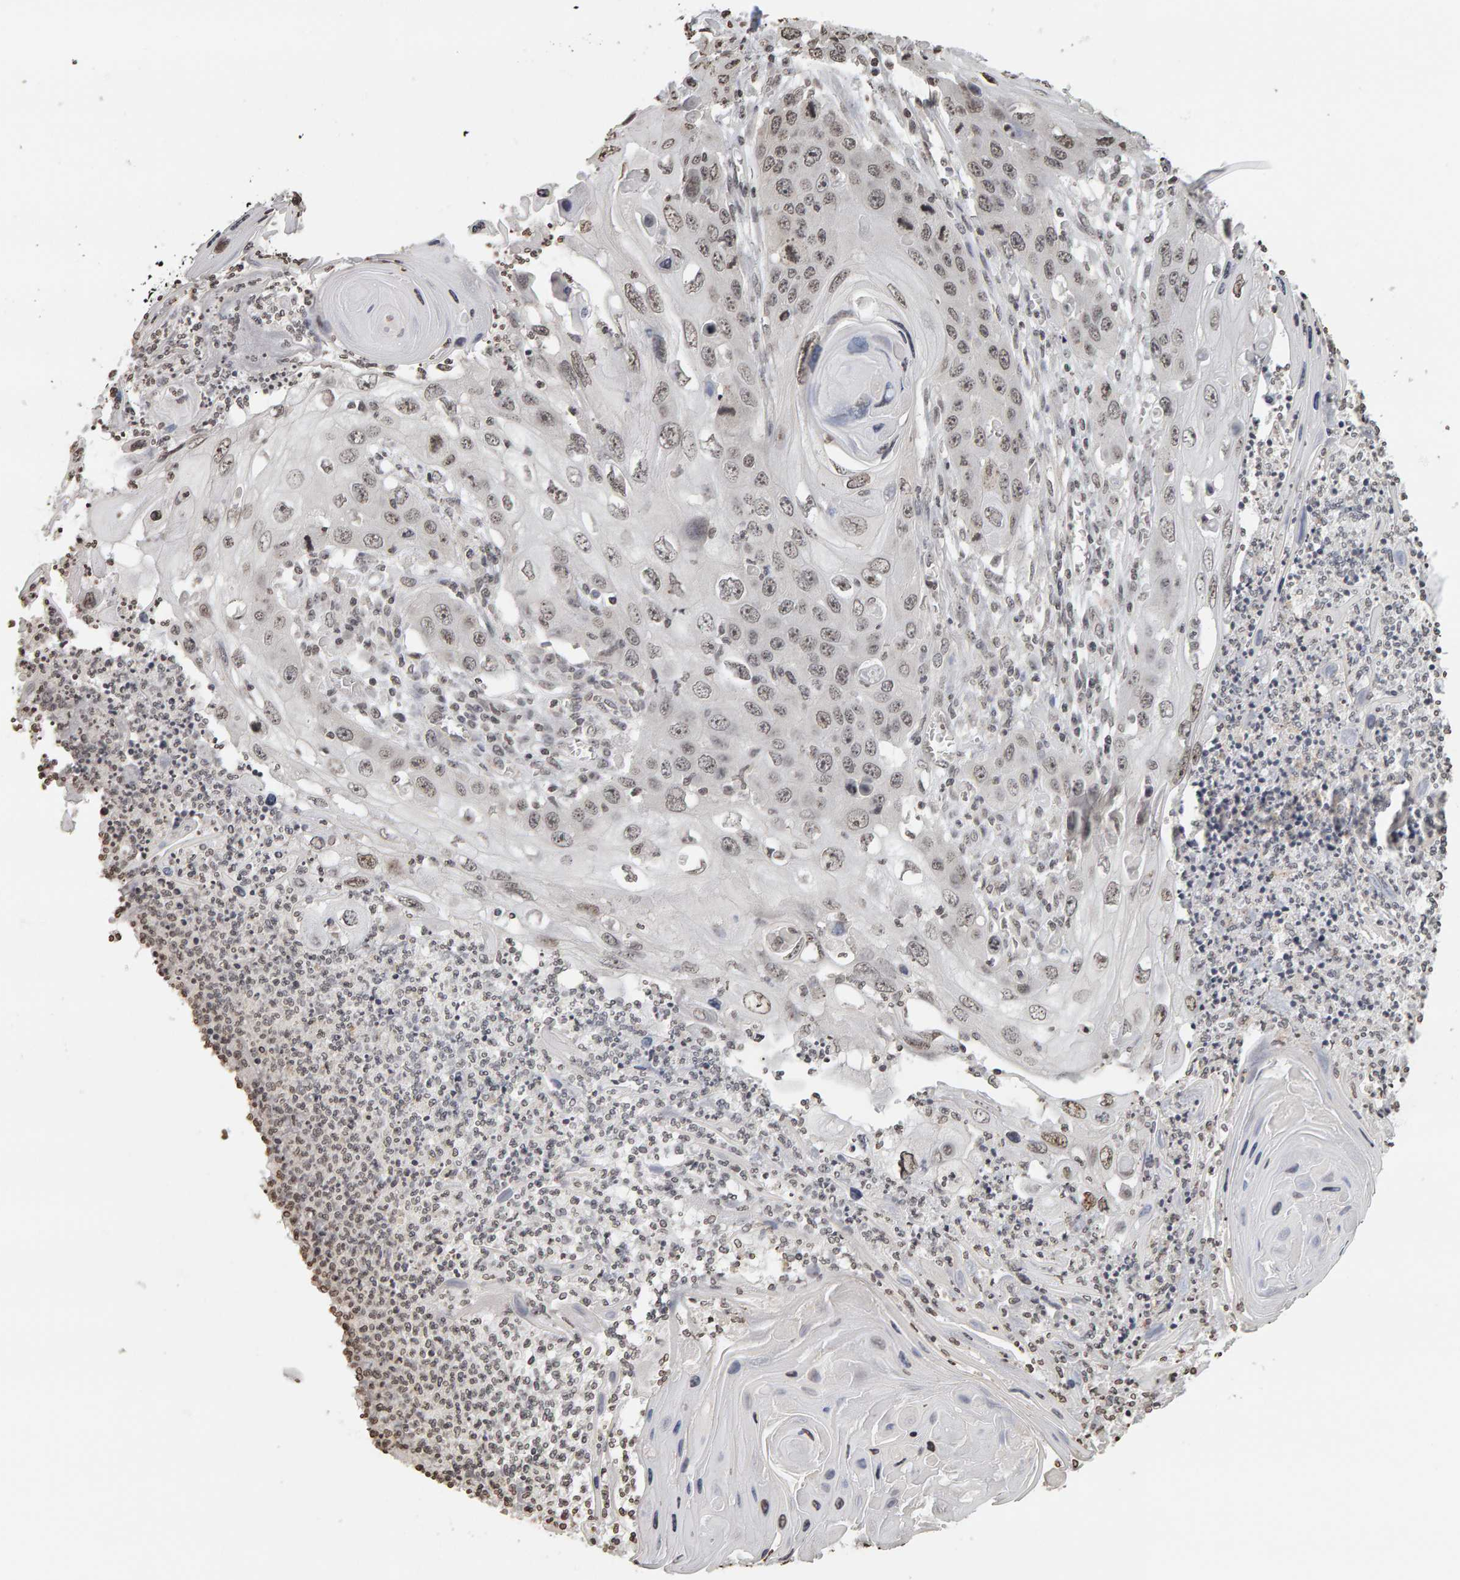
{"staining": {"intensity": "weak", "quantity": ">75%", "location": "nuclear"}, "tissue": "skin cancer", "cell_type": "Tumor cells", "image_type": "cancer", "snomed": [{"axis": "morphology", "description": "Squamous cell carcinoma, NOS"}, {"axis": "topography", "description": "Skin"}], "caption": "This is a micrograph of immunohistochemistry (IHC) staining of skin squamous cell carcinoma, which shows weak staining in the nuclear of tumor cells.", "gene": "AFF4", "patient": {"sex": "male", "age": 55}}